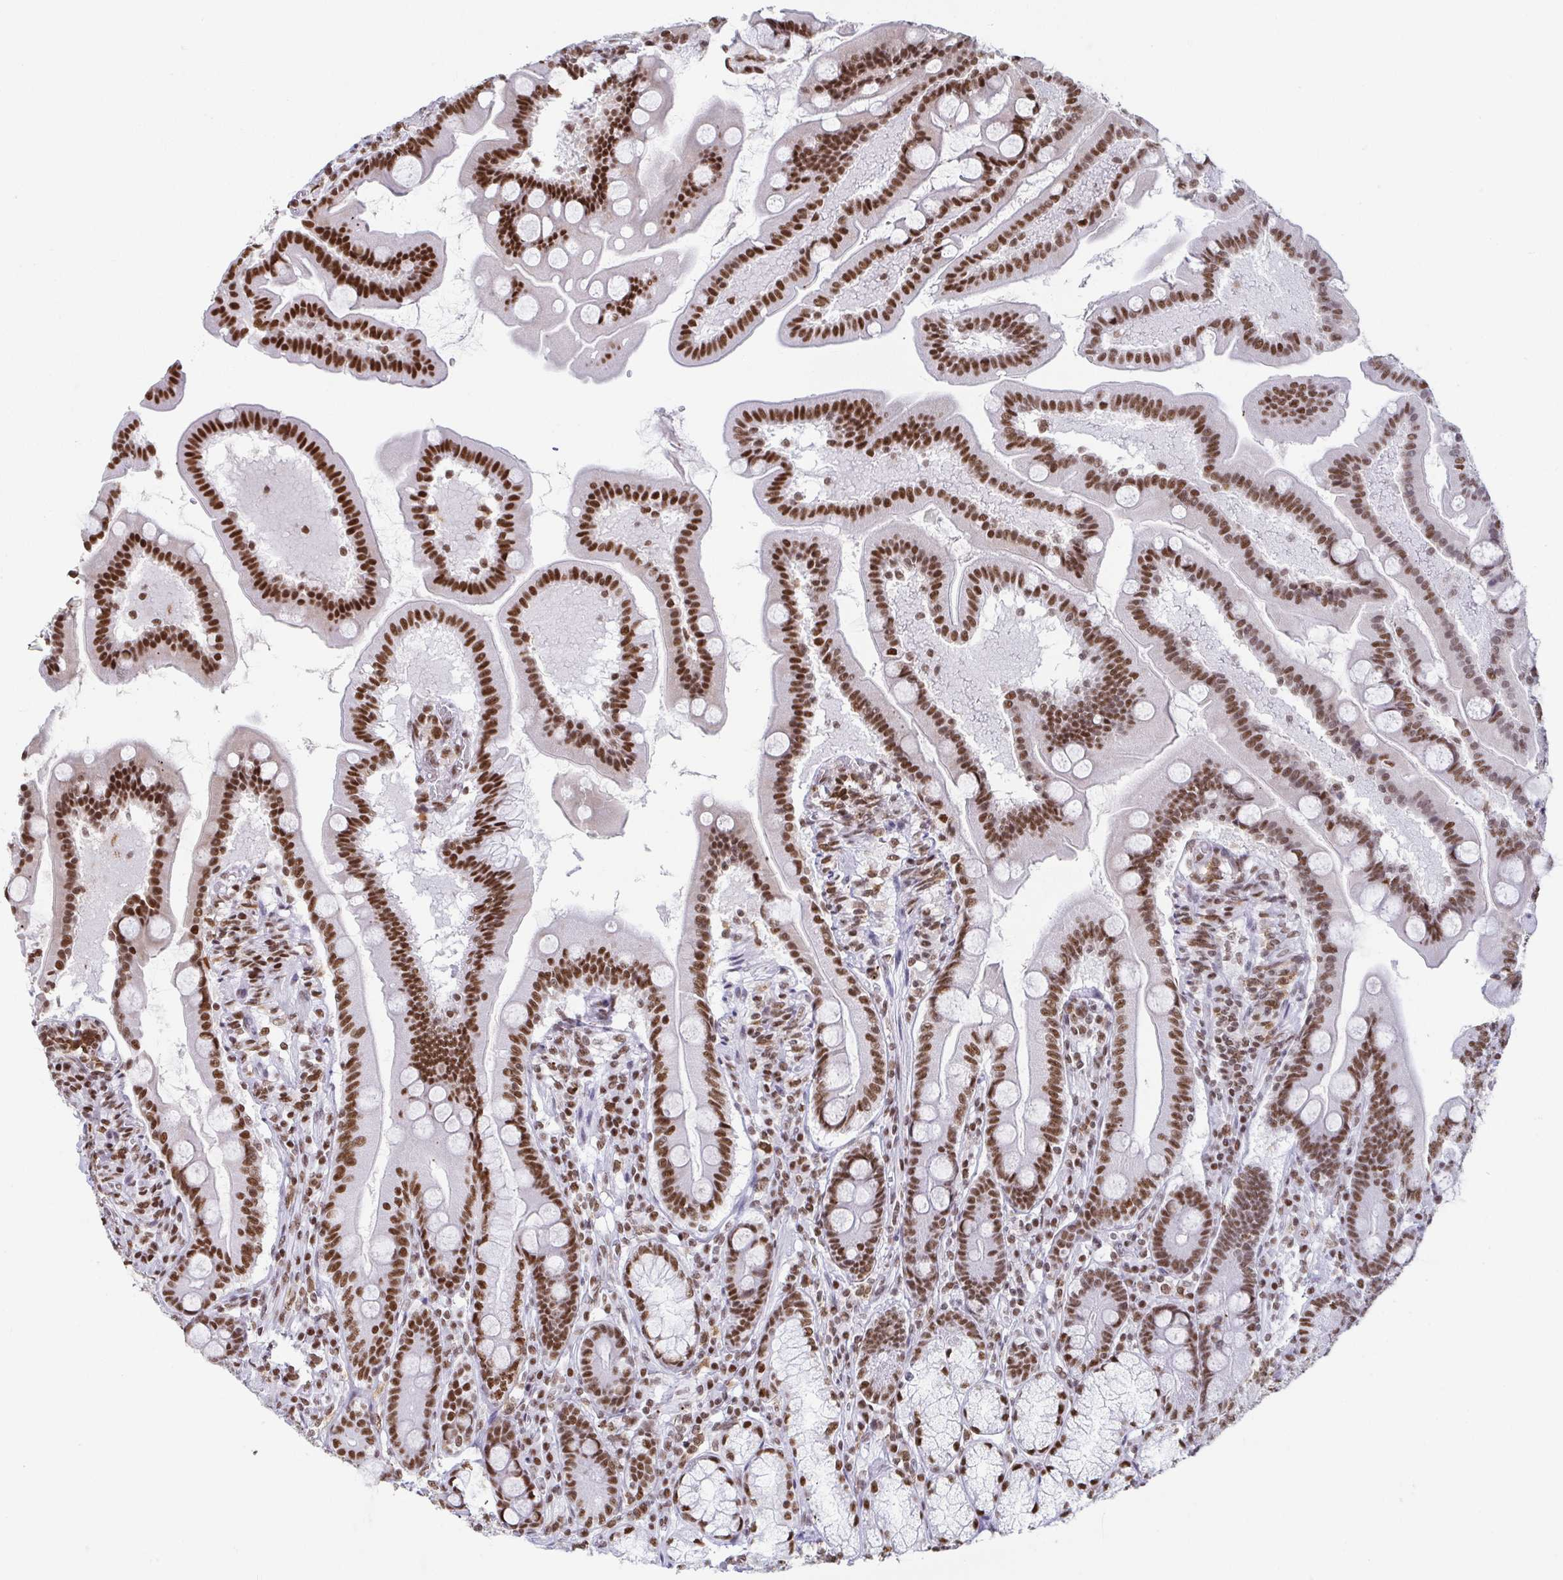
{"staining": {"intensity": "strong", "quantity": ">75%", "location": "nuclear"}, "tissue": "duodenum", "cell_type": "Glandular cells", "image_type": "normal", "snomed": [{"axis": "morphology", "description": "Normal tissue, NOS"}, {"axis": "topography", "description": "Duodenum"}], "caption": "A photomicrograph of human duodenum stained for a protein demonstrates strong nuclear brown staining in glandular cells. (DAB (3,3'-diaminobenzidine) = brown stain, brightfield microscopy at high magnification).", "gene": "EWSR1", "patient": {"sex": "female", "age": 67}}